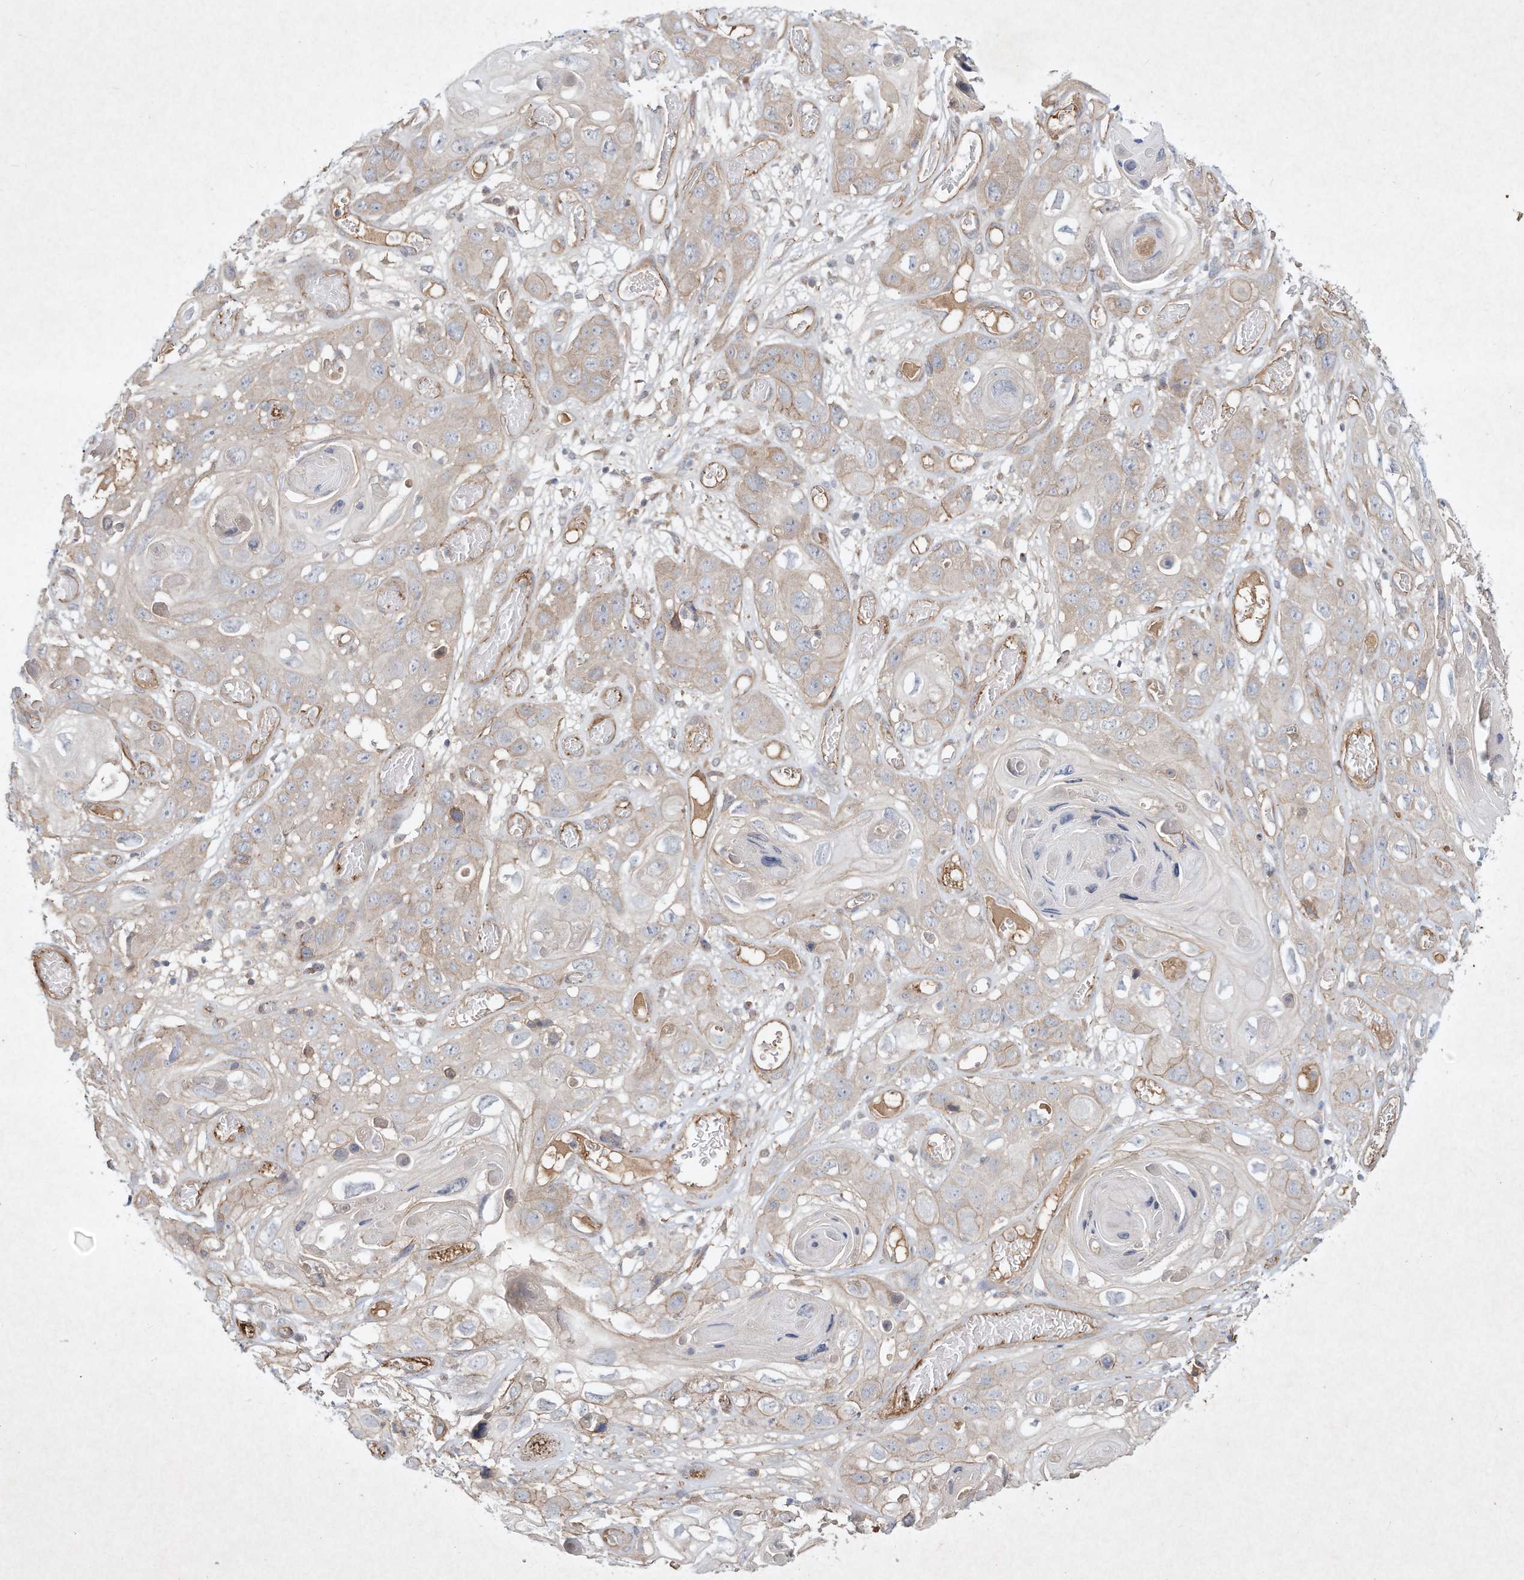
{"staining": {"intensity": "weak", "quantity": "<25%", "location": "cytoplasmic/membranous"}, "tissue": "skin cancer", "cell_type": "Tumor cells", "image_type": "cancer", "snomed": [{"axis": "morphology", "description": "Squamous cell carcinoma, NOS"}, {"axis": "topography", "description": "Skin"}], "caption": "Human skin cancer stained for a protein using immunohistochemistry (IHC) demonstrates no expression in tumor cells.", "gene": "HTR5A", "patient": {"sex": "male", "age": 55}}